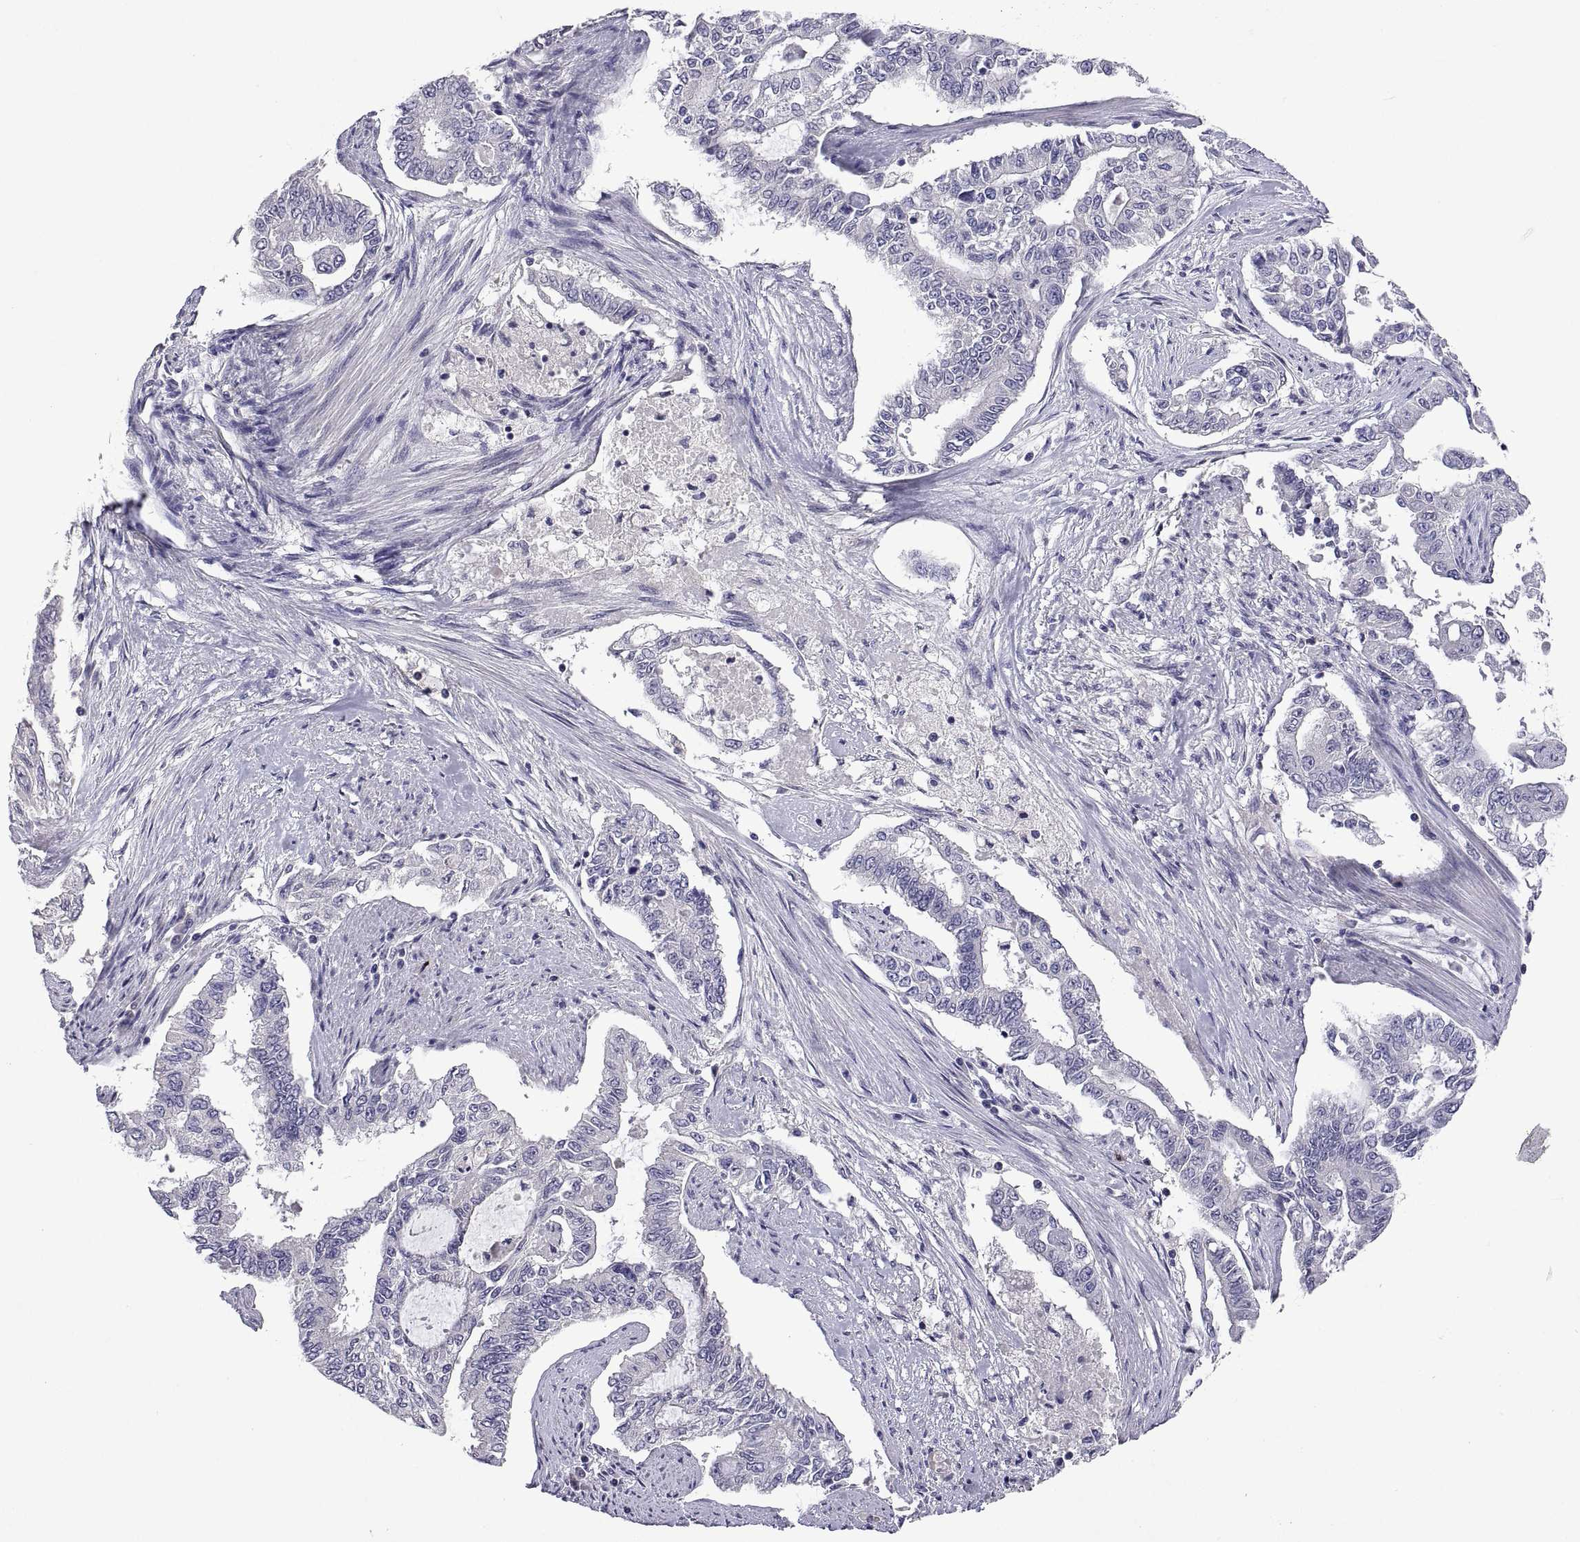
{"staining": {"intensity": "negative", "quantity": "none", "location": "none"}, "tissue": "endometrial cancer", "cell_type": "Tumor cells", "image_type": "cancer", "snomed": [{"axis": "morphology", "description": "Adenocarcinoma, NOS"}, {"axis": "topography", "description": "Uterus"}], "caption": "The photomicrograph shows no staining of tumor cells in endometrial cancer.", "gene": "MS4A1", "patient": {"sex": "female", "age": 59}}